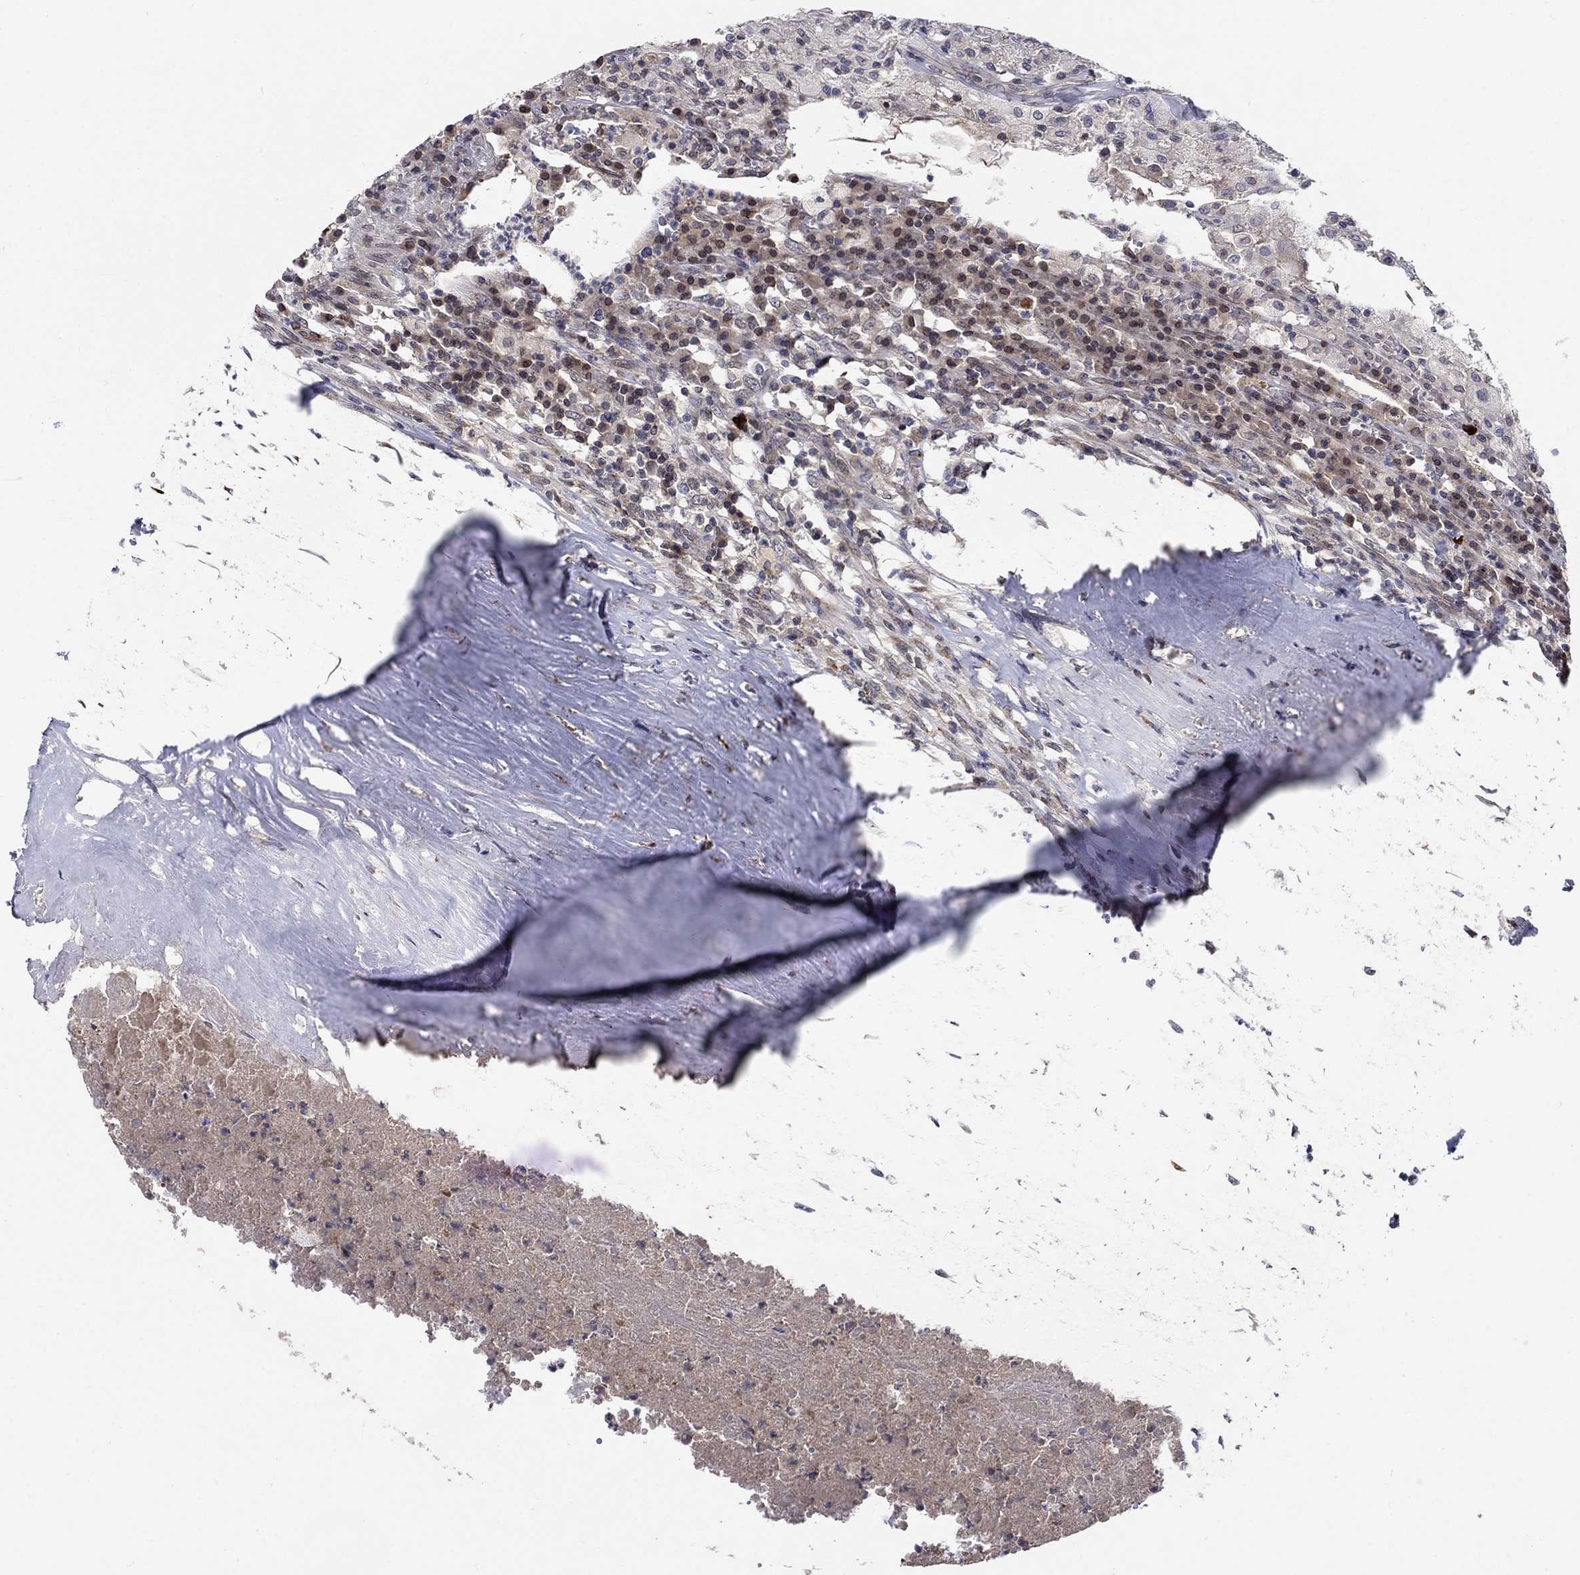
{"staining": {"intensity": "moderate", "quantity": "25%-75%", "location": "nuclear"}, "tissue": "testis cancer", "cell_type": "Tumor cells", "image_type": "cancer", "snomed": [{"axis": "morphology", "description": "Necrosis, NOS"}, {"axis": "morphology", "description": "Carcinoma, Embryonal, NOS"}, {"axis": "topography", "description": "Testis"}], "caption": "This is a photomicrograph of IHC staining of embryonal carcinoma (testis), which shows moderate staining in the nuclear of tumor cells.", "gene": "CETN3", "patient": {"sex": "male", "age": 19}}